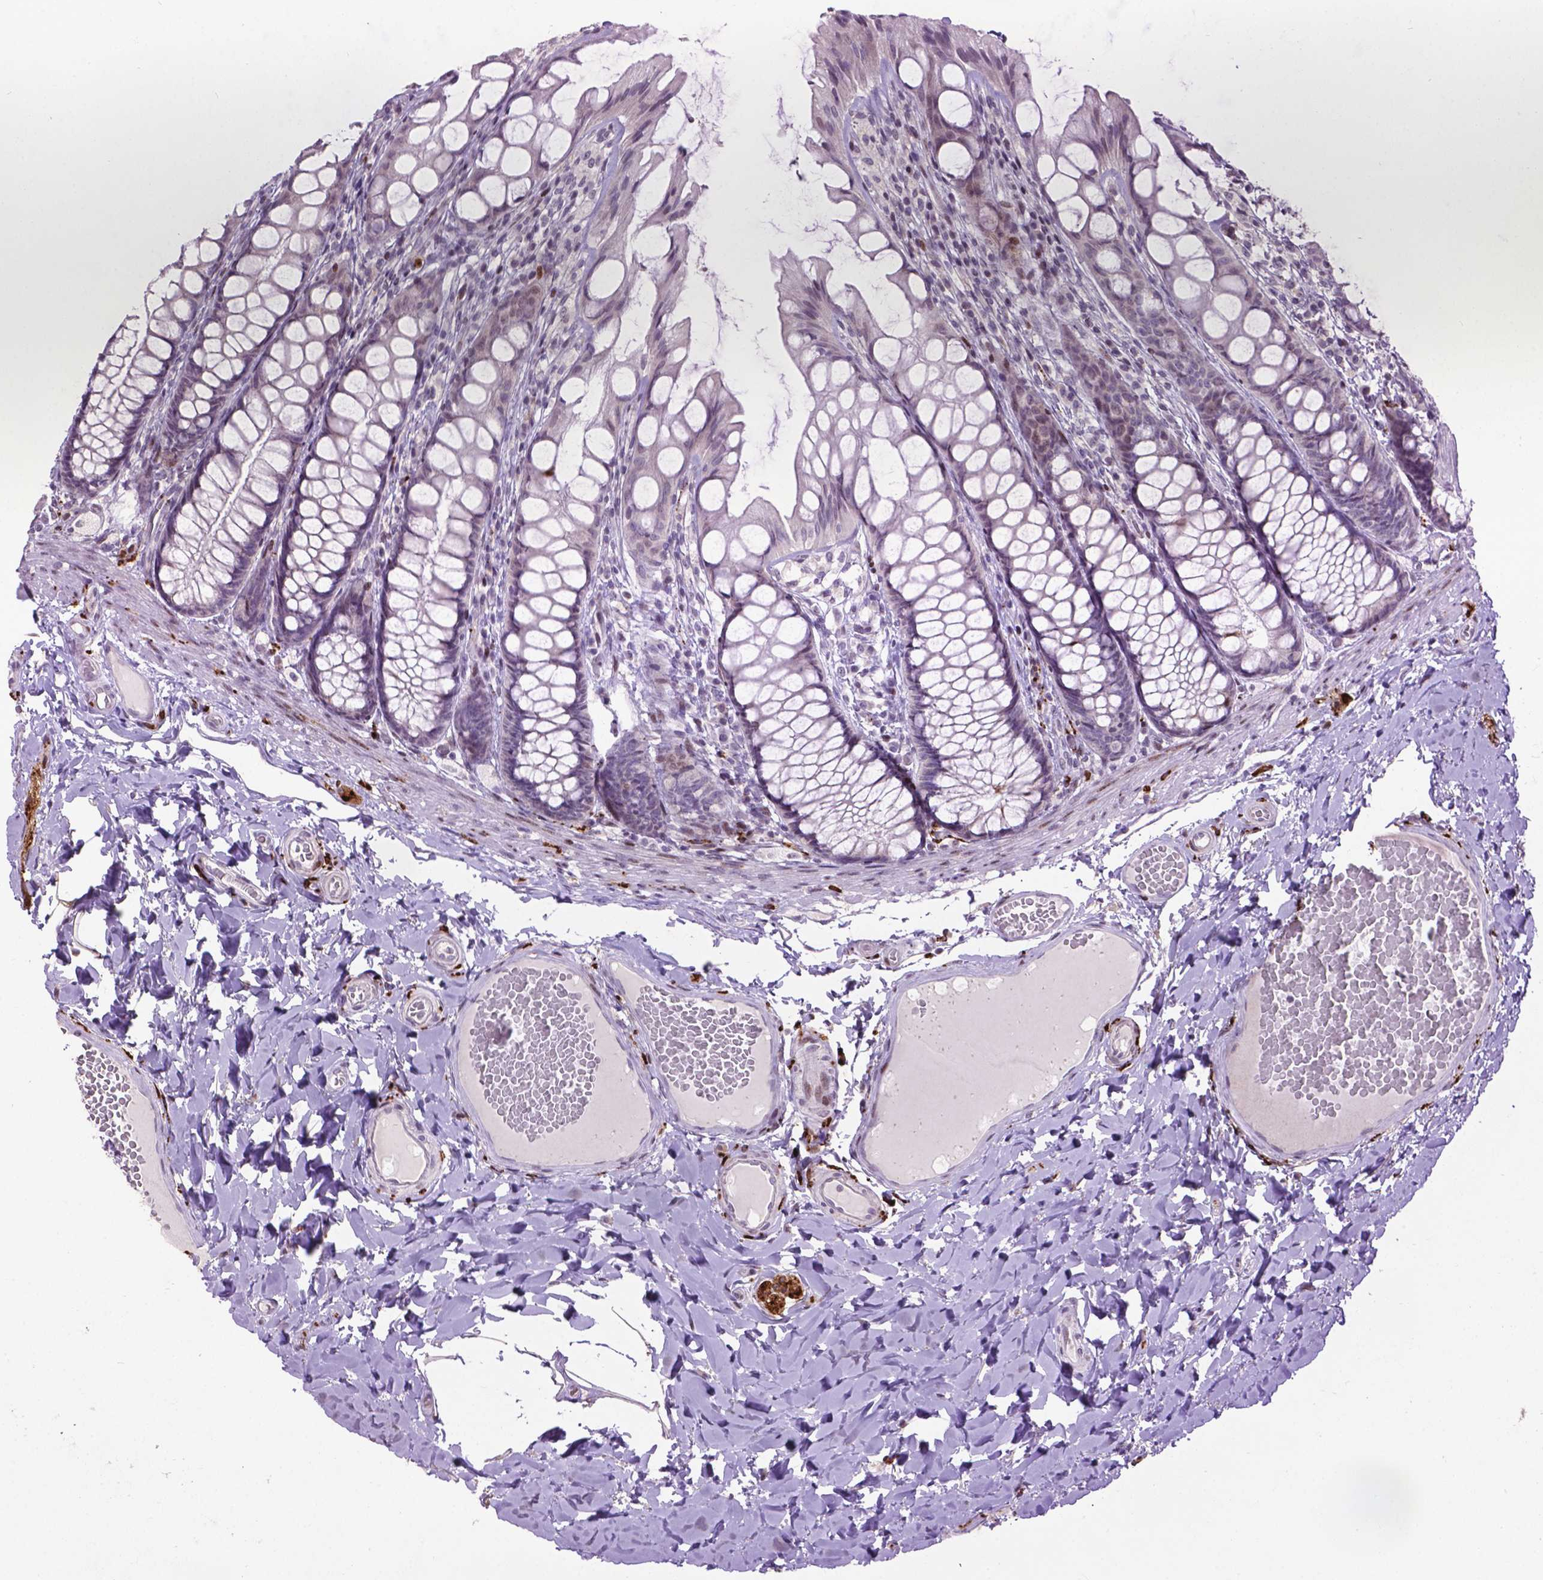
{"staining": {"intensity": "negative", "quantity": "none", "location": "none"}, "tissue": "colon", "cell_type": "Endothelial cells", "image_type": "normal", "snomed": [{"axis": "morphology", "description": "Normal tissue, NOS"}, {"axis": "topography", "description": "Colon"}], "caption": "The immunohistochemistry photomicrograph has no significant expression in endothelial cells of colon.", "gene": "TH", "patient": {"sex": "male", "age": 47}}